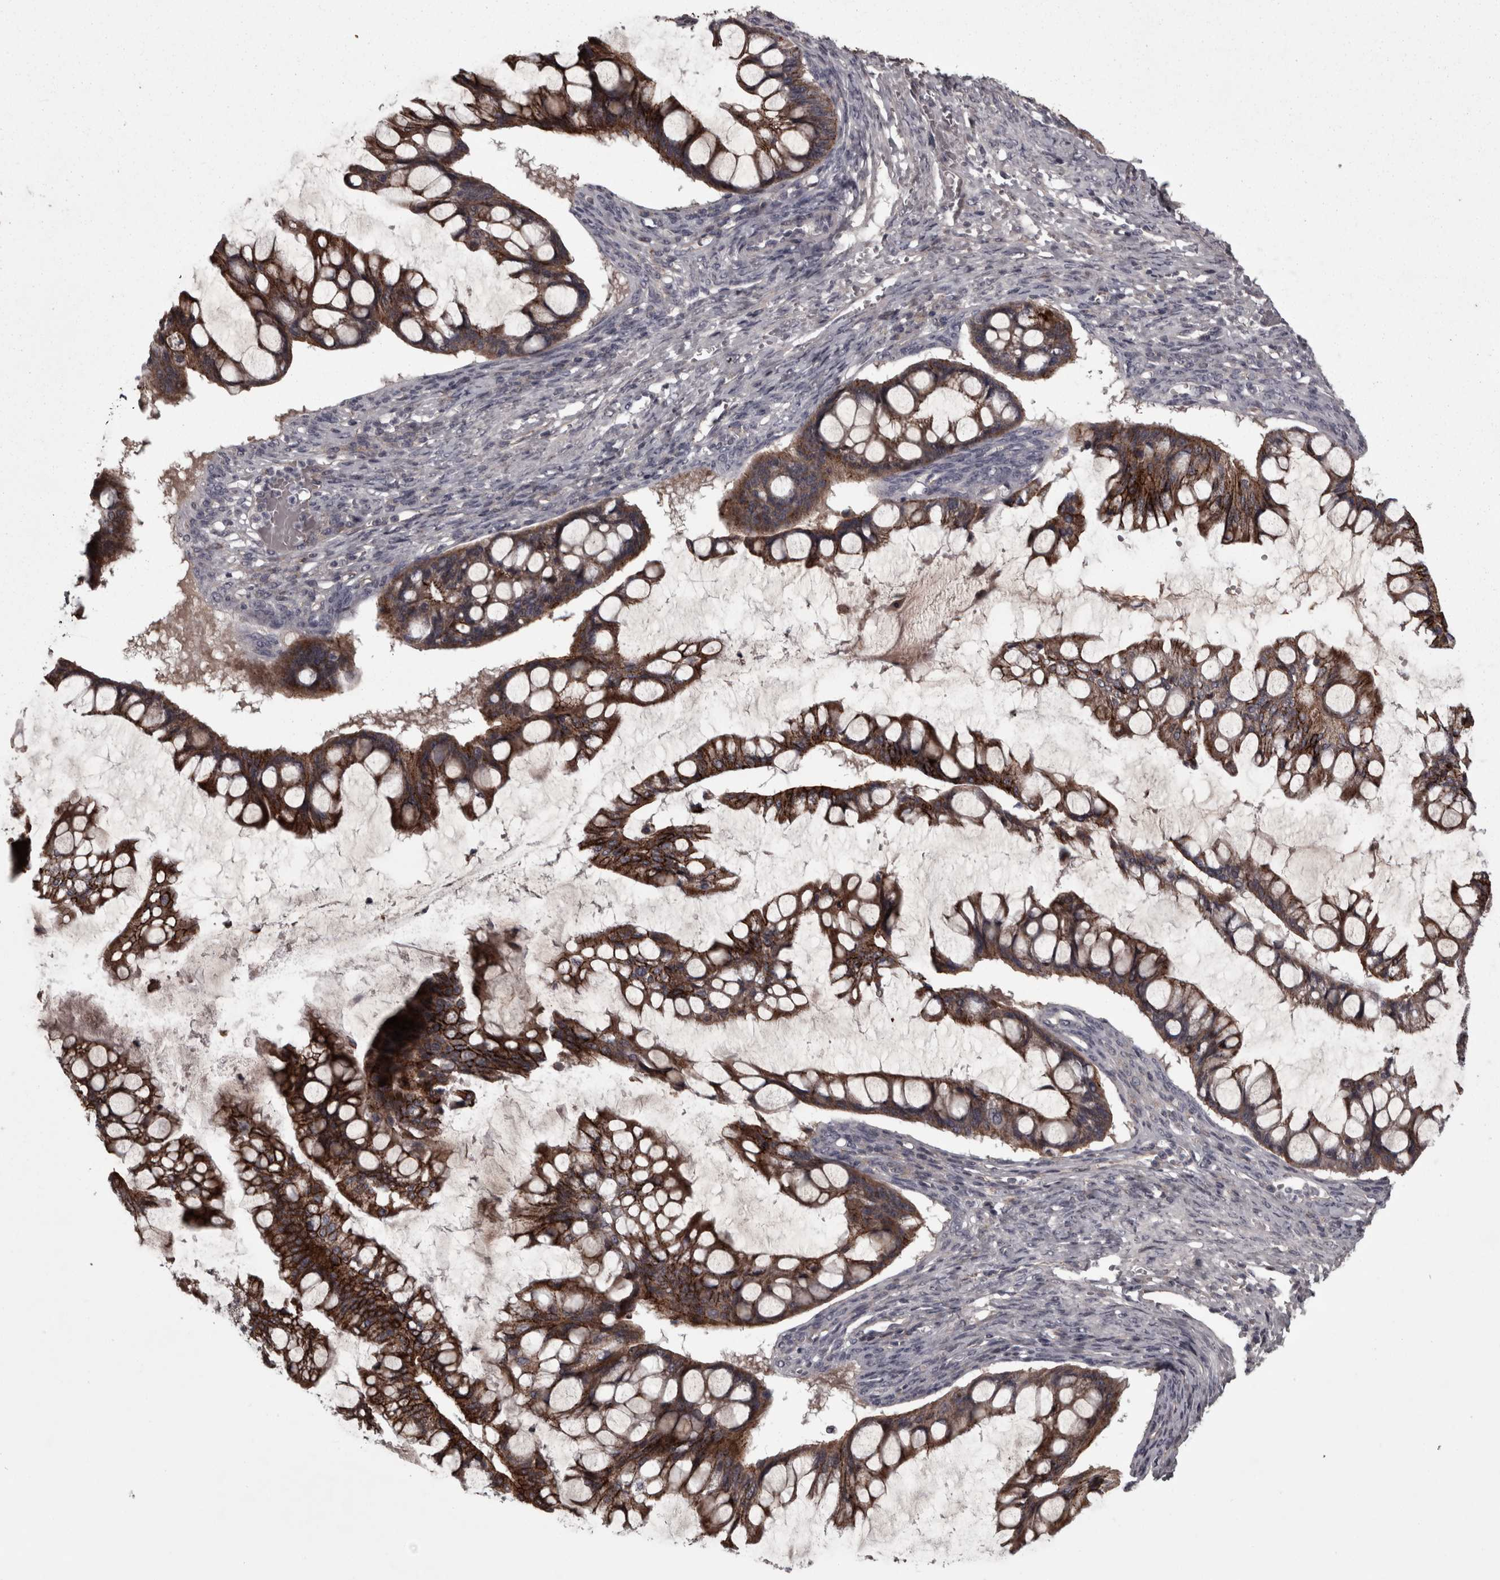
{"staining": {"intensity": "moderate", "quantity": ">75%", "location": "cytoplasmic/membranous"}, "tissue": "ovarian cancer", "cell_type": "Tumor cells", "image_type": "cancer", "snomed": [{"axis": "morphology", "description": "Cystadenocarcinoma, mucinous, NOS"}, {"axis": "topography", "description": "Ovary"}], "caption": "A brown stain labels moderate cytoplasmic/membranous staining of a protein in ovarian cancer (mucinous cystadenocarcinoma) tumor cells.", "gene": "PCDH17", "patient": {"sex": "female", "age": 73}}